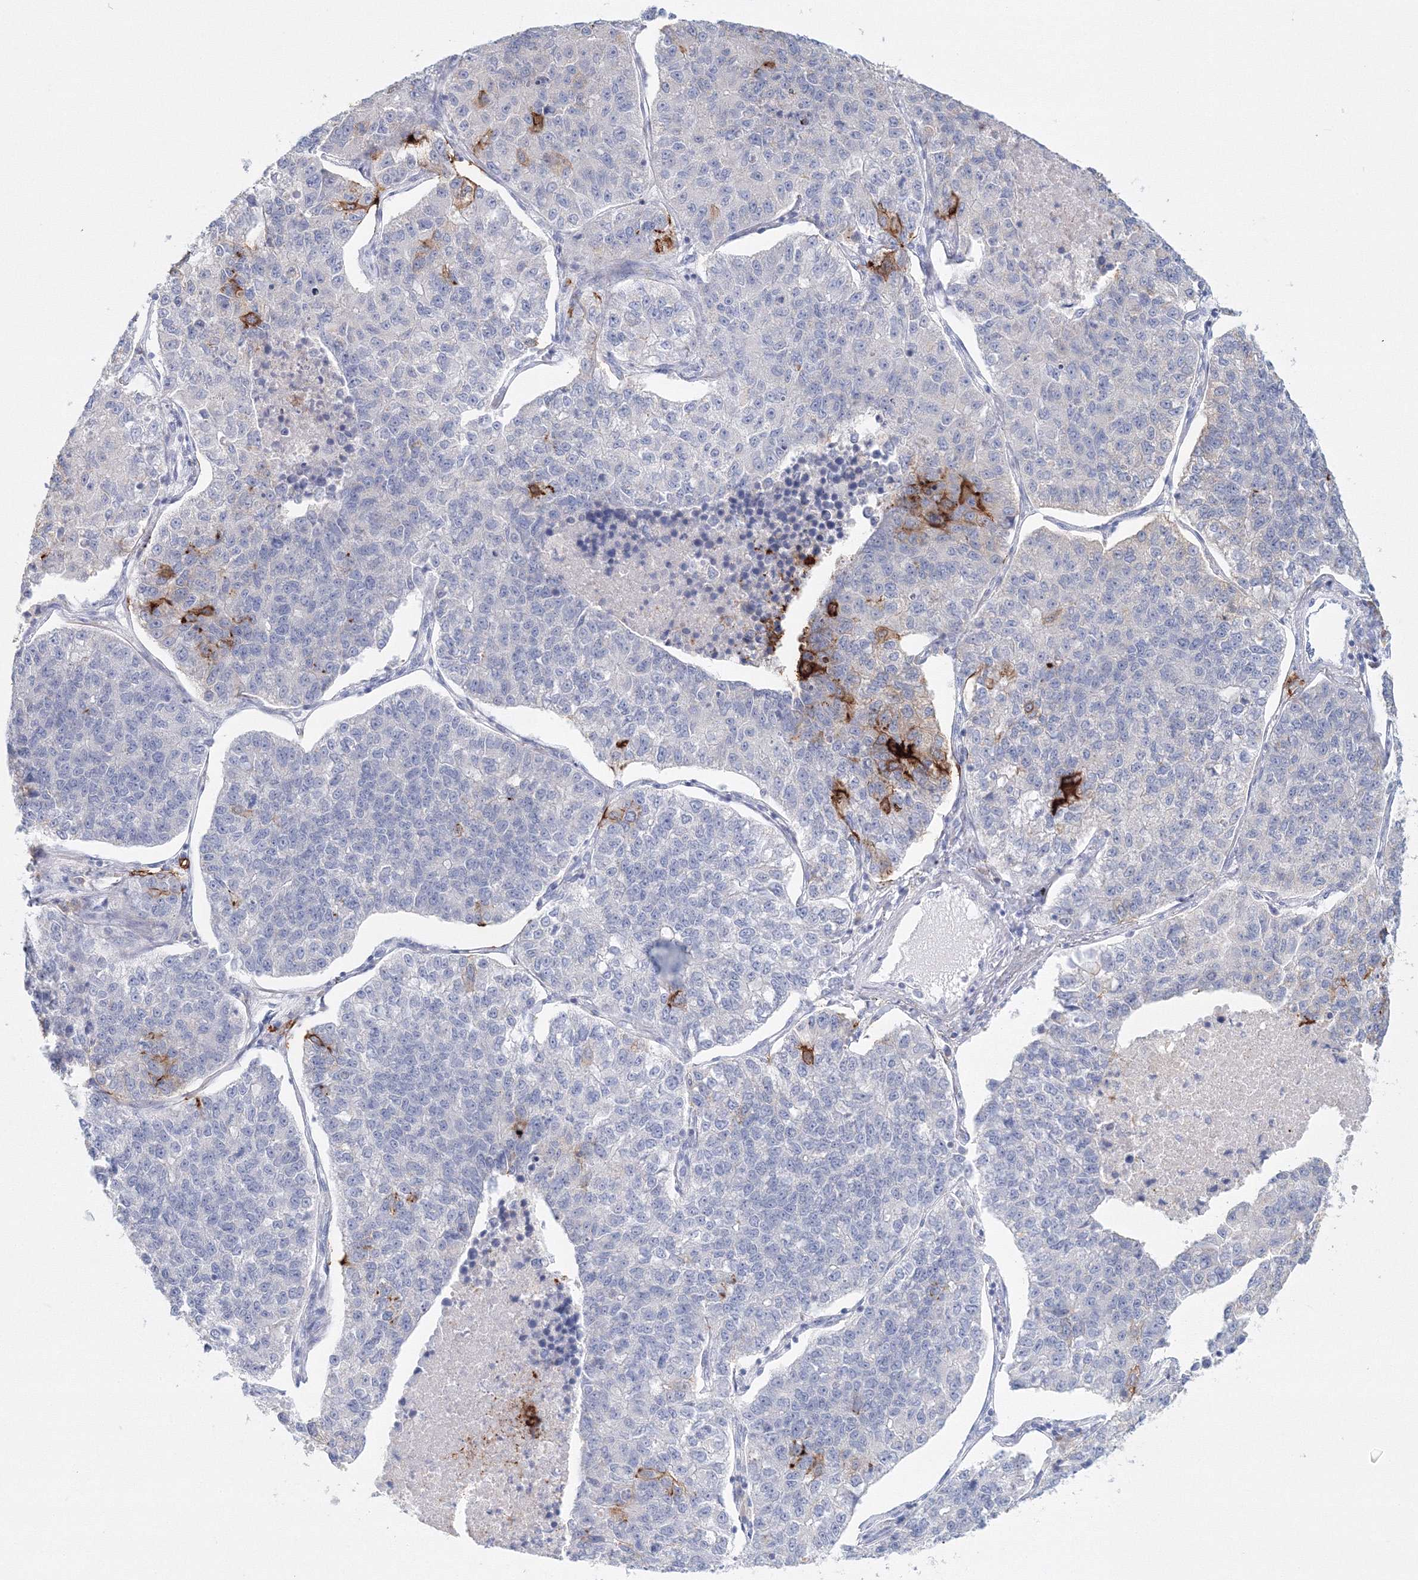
{"staining": {"intensity": "strong", "quantity": "<25%", "location": "cytoplasmic/membranous"}, "tissue": "lung cancer", "cell_type": "Tumor cells", "image_type": "cancer", "snomed": [{"axis": "morphology", "description": "Adenocarcinoma, NOS"}, {"axis": "topography", "description": "Lung"}], "caption": "A brown stain shows strong cytoplasmic/membranous staining of a protein in human lung cancer tumor cells. The protein of interest is shown in brown color, while the nuclei are stained blue.", "gene": "VSIG1", "patient": {"sex": "male", "age": 49}}